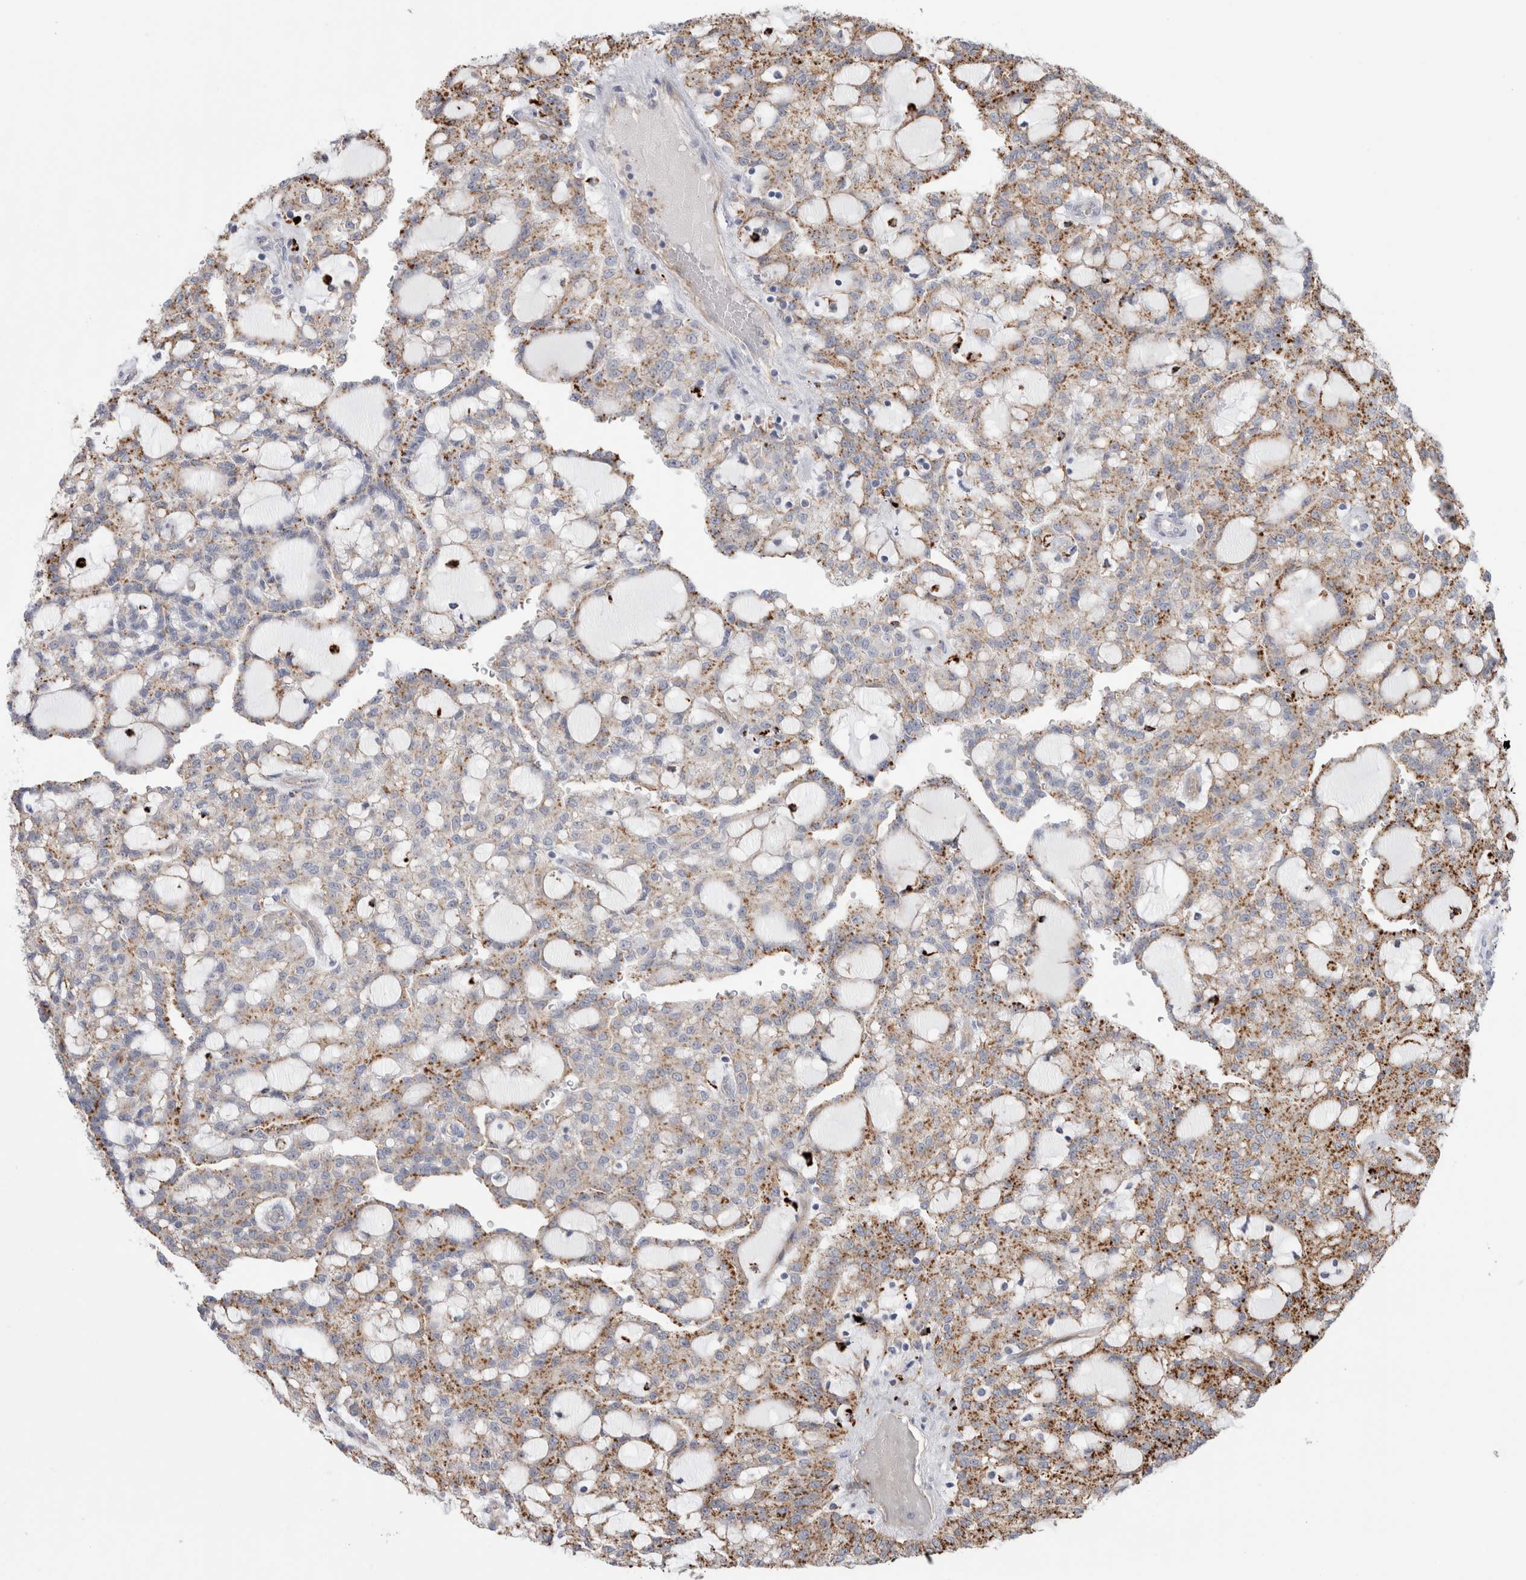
{"staining": {"intensity": "moderate", "quantity": "25%-75%", "location": "cytoplasmic/membranous"}, "tissue": "renal cancer", "cell_type": "Tumor cells", "image_type": "cancer", "snomed": [{"axis": "morphology", "description": "Adenocarcinoma, NOS"}, {"axis": "topography", "description": "Kidney"}], "caption": "Immunohistochemical staining of human renal cancer (adenocarcinoma) reveals moderate cytoplasmic/membranous protein expression in about 25%-75% of tumor cells. Nuclei are stained in blue.", "gene": "ANKMY1", "patient": {"sex": "male", "age": 63}}